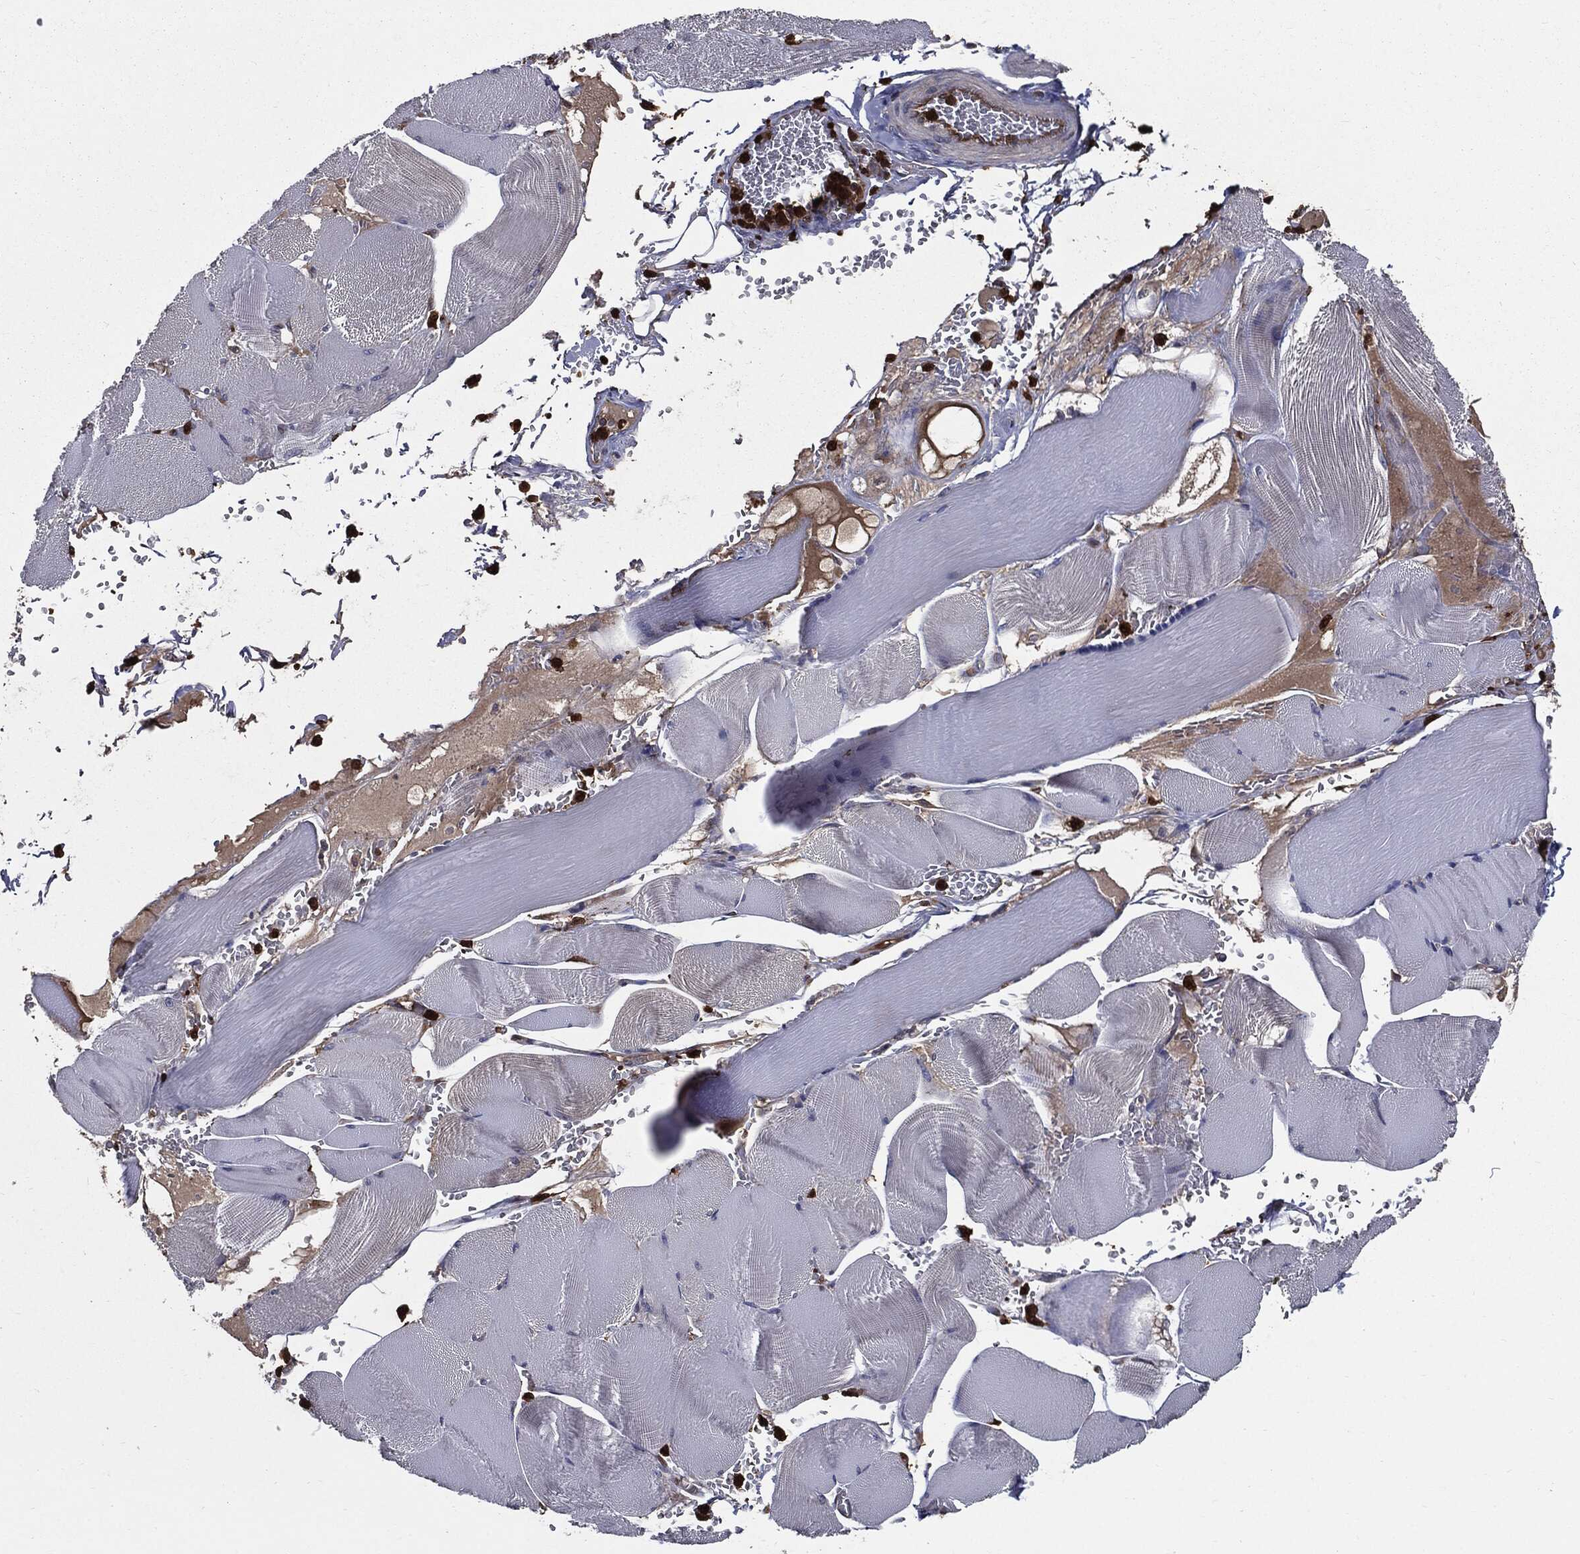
{"staining": {"intensity": "negative", "quantity": "none", "location": "none"}, "tissue": "skeletal muscle", "cell_type": "Myocytes", "image_type": "normal", "snomed": [{"axis": "morphology", "description": "Normal tissue, NOS"}, {"axis": "topography", "description": "Skeletal muscle"}], "caption": "Immunohistochemistry photomicrograph of normal human skeletal muscle stained for a protein (brown), which demonstrates no staining in myocytes. Brightfield microscopy of IHC stained with DAB (3,3'-diaminobenzidine) (brown) and hematoxylin (blue), captured at high magnification.", "gene": "PDCD6IP", "patient": {"sex": "male", "age": 56}}